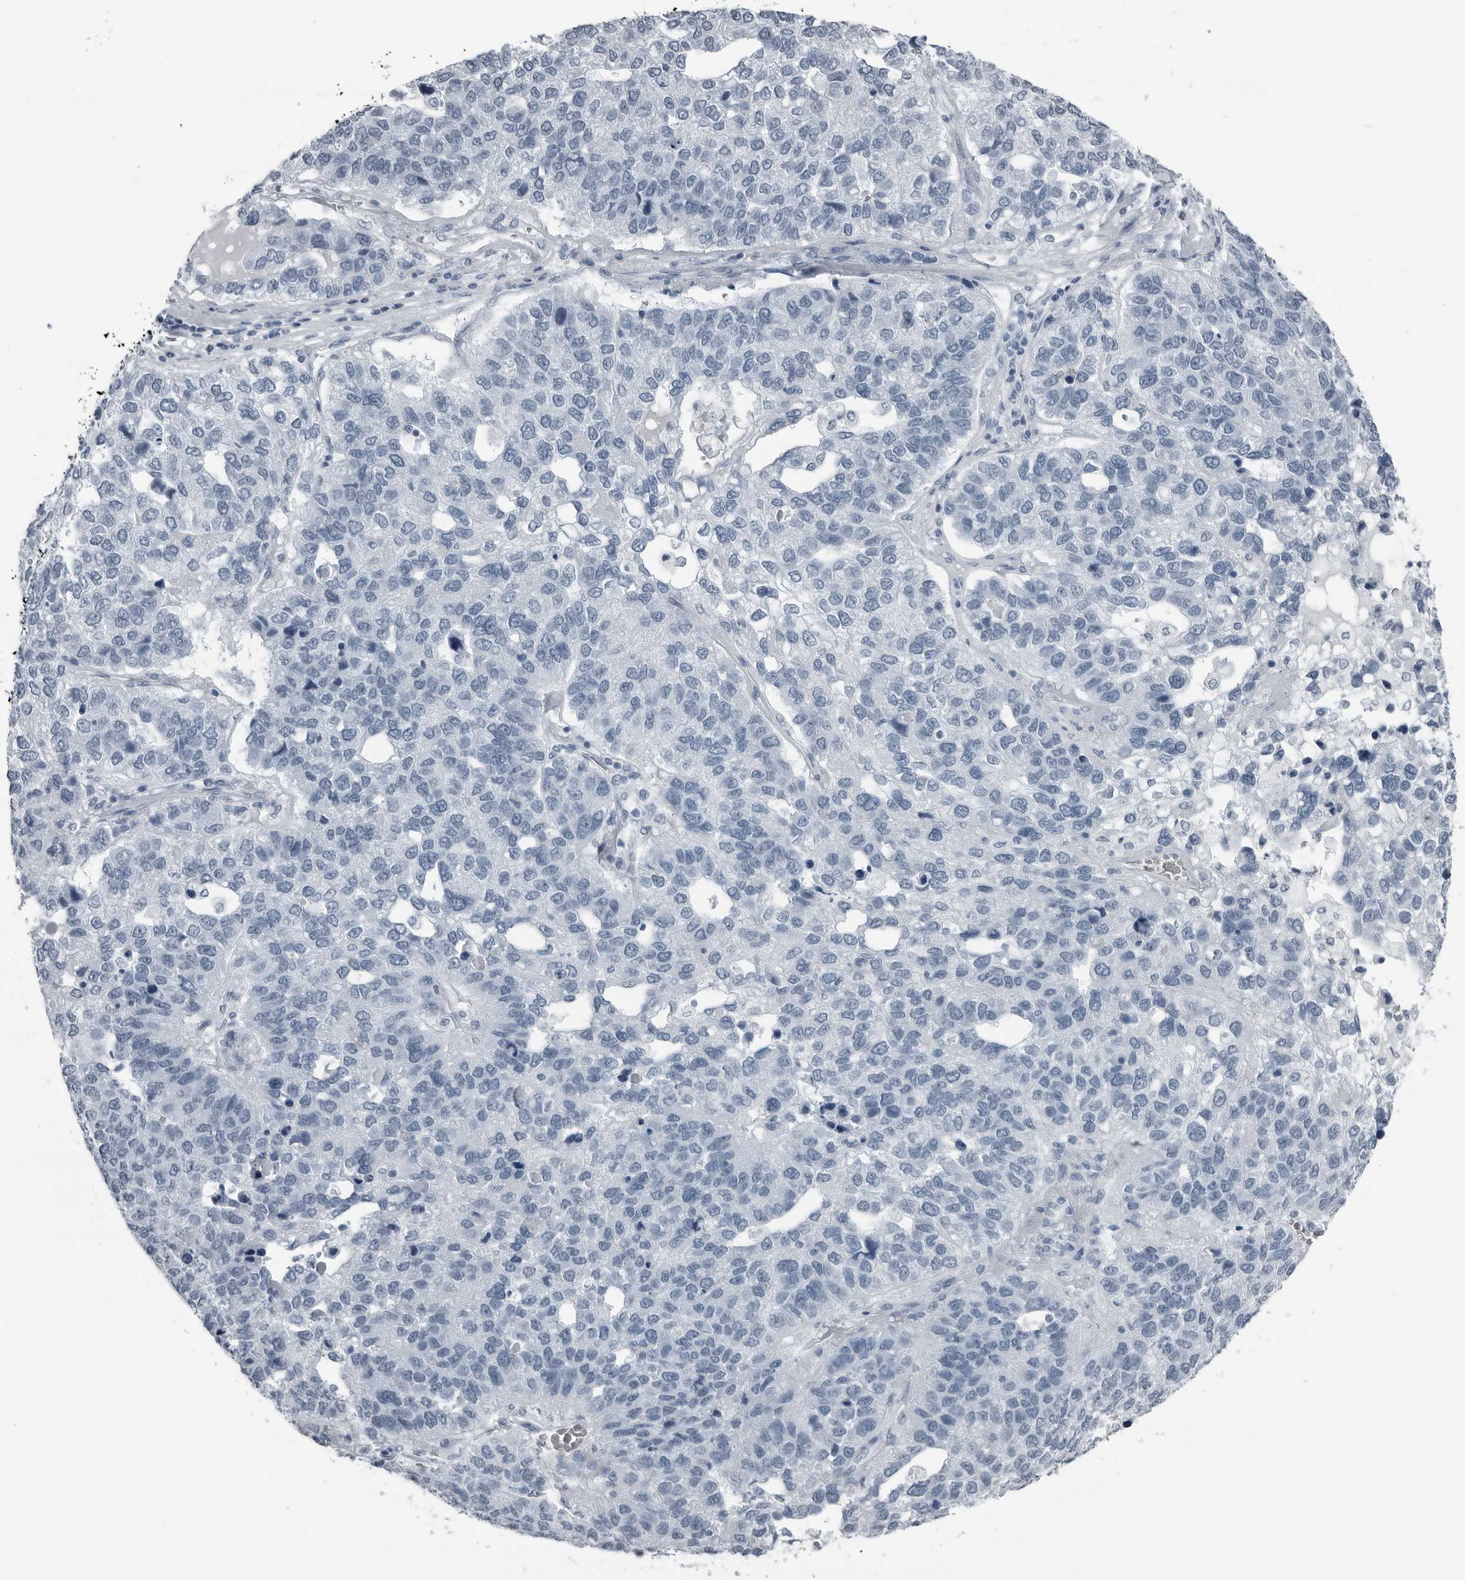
{"staining": {"intensity": "negative", "quantity": "none", "location": "none"}, "tissue": "pancreatic cancer", "cell_type": "Tumor cells", "image_type": "cancer", "snomed": [{"axis": "morphology", "description": "Adenocarcinoma, NOS"}, {"axis": "topography", "description": "Pancreas"}], "caption": "This photomicrograph is of pancreatic cancer stained with IHC to label a protein in brown with the nuclei are counter-stained blue. There is no expression in tumor cells.", "gene": "PRSS1", "patient": {"sex": "female", "age": 61}}